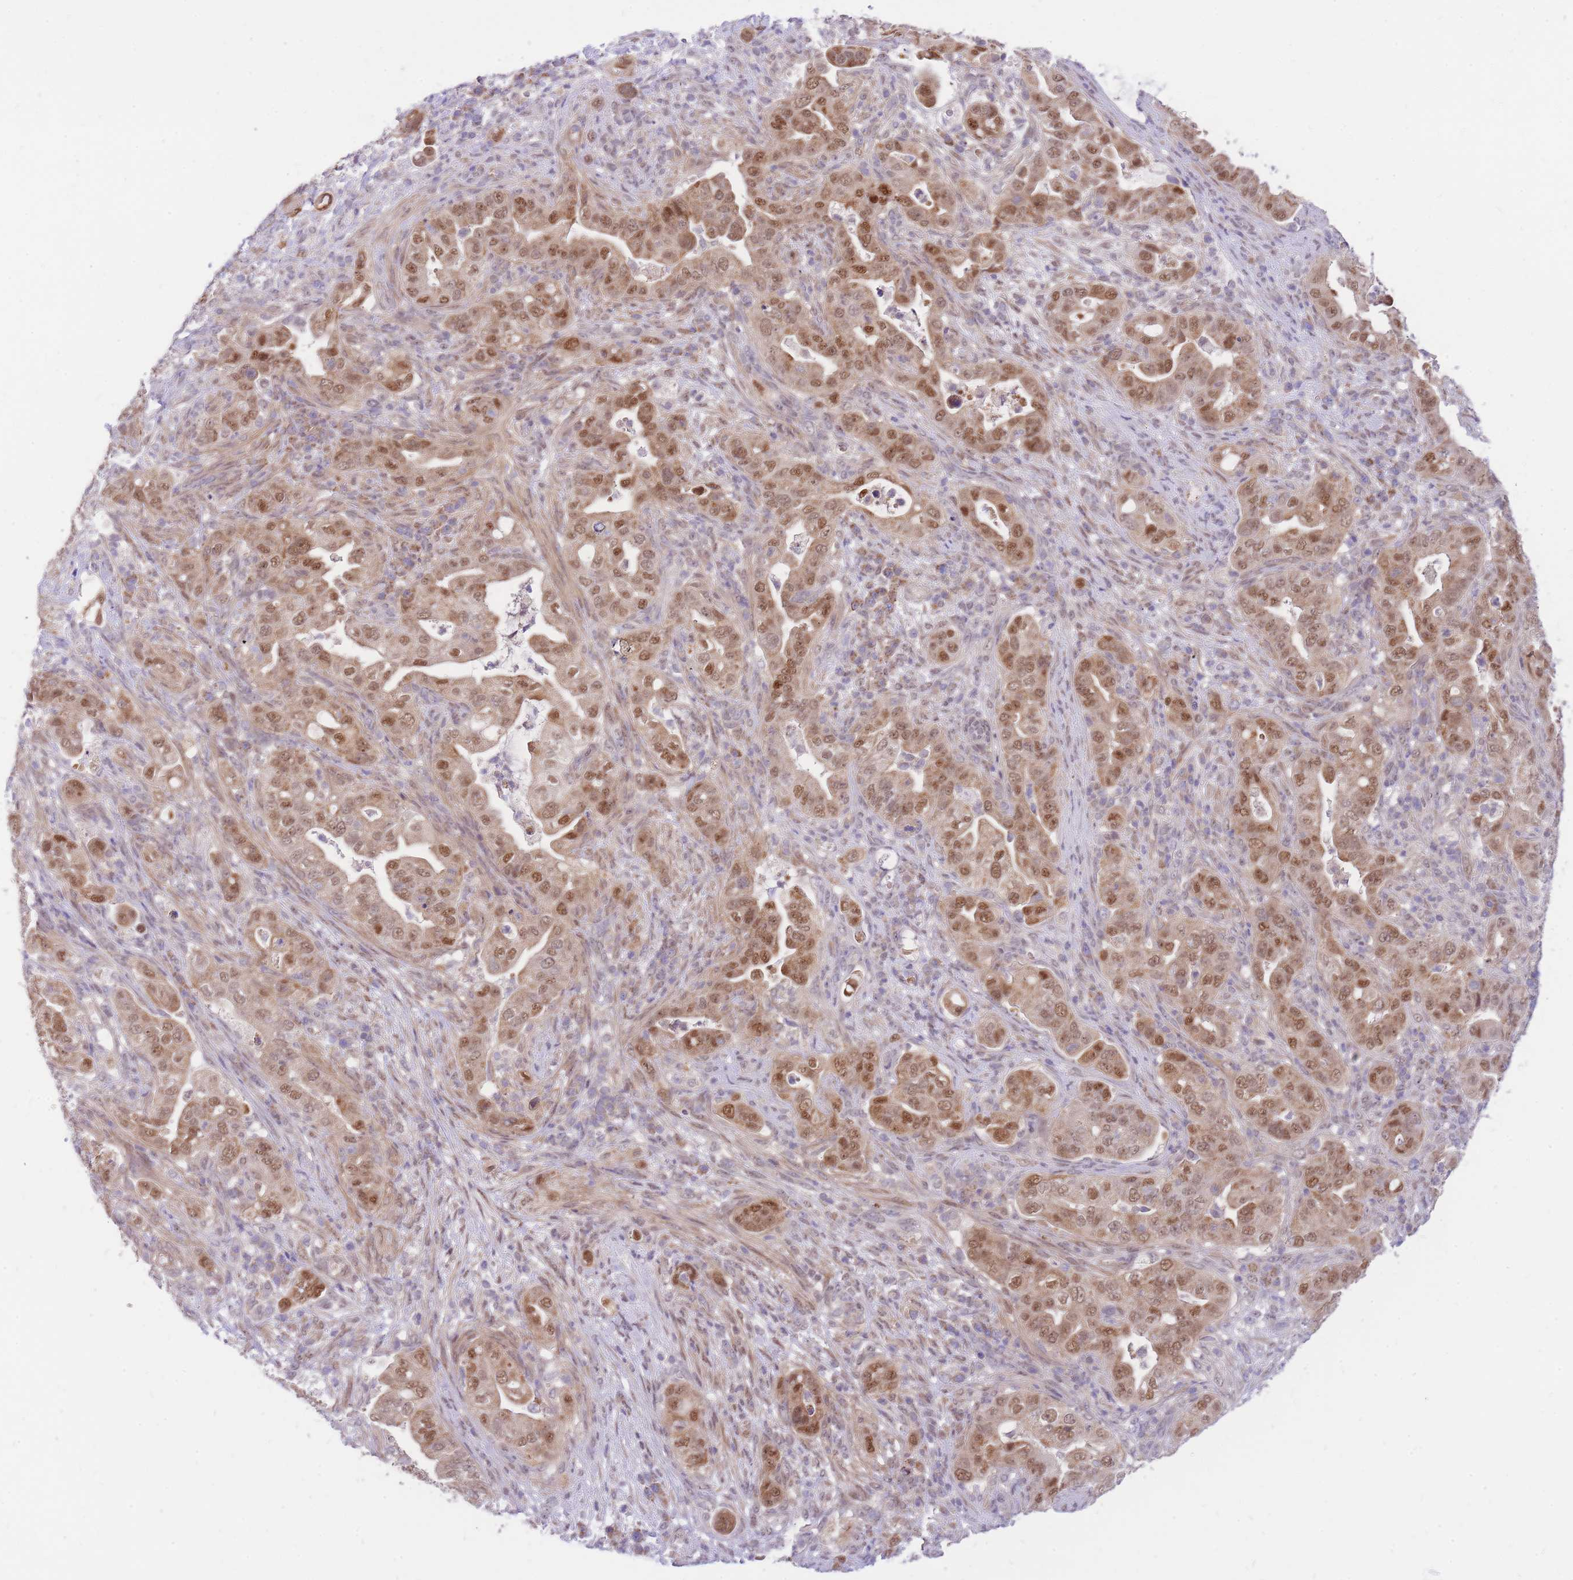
{"staining": {"intensity": "moderate", "quantity": ">75%", "location": "cytoplasmic/membranous,nuclear"}, "tissue": "pancreatic cancer", "cell_type": "Tumor cells", "image_type": "cancer", "snomed": [{"axis": "morphology", "description": "Adenocarcinoma, NOS"}, {"axis": "topography", "description": "Pancreas"}], "caption": "The micrograph demonstrates immunohistochemical staining of adenocarcinoma (pancreatic). There is moderate cytoplasmic/membranous and nuclear expression is present in about >75% of tumor cells. (Brightfield microscopy of DAB IHC at high magnification).", "gene": "MINDY2", "patient": {"sex": "female", "age": 63}}